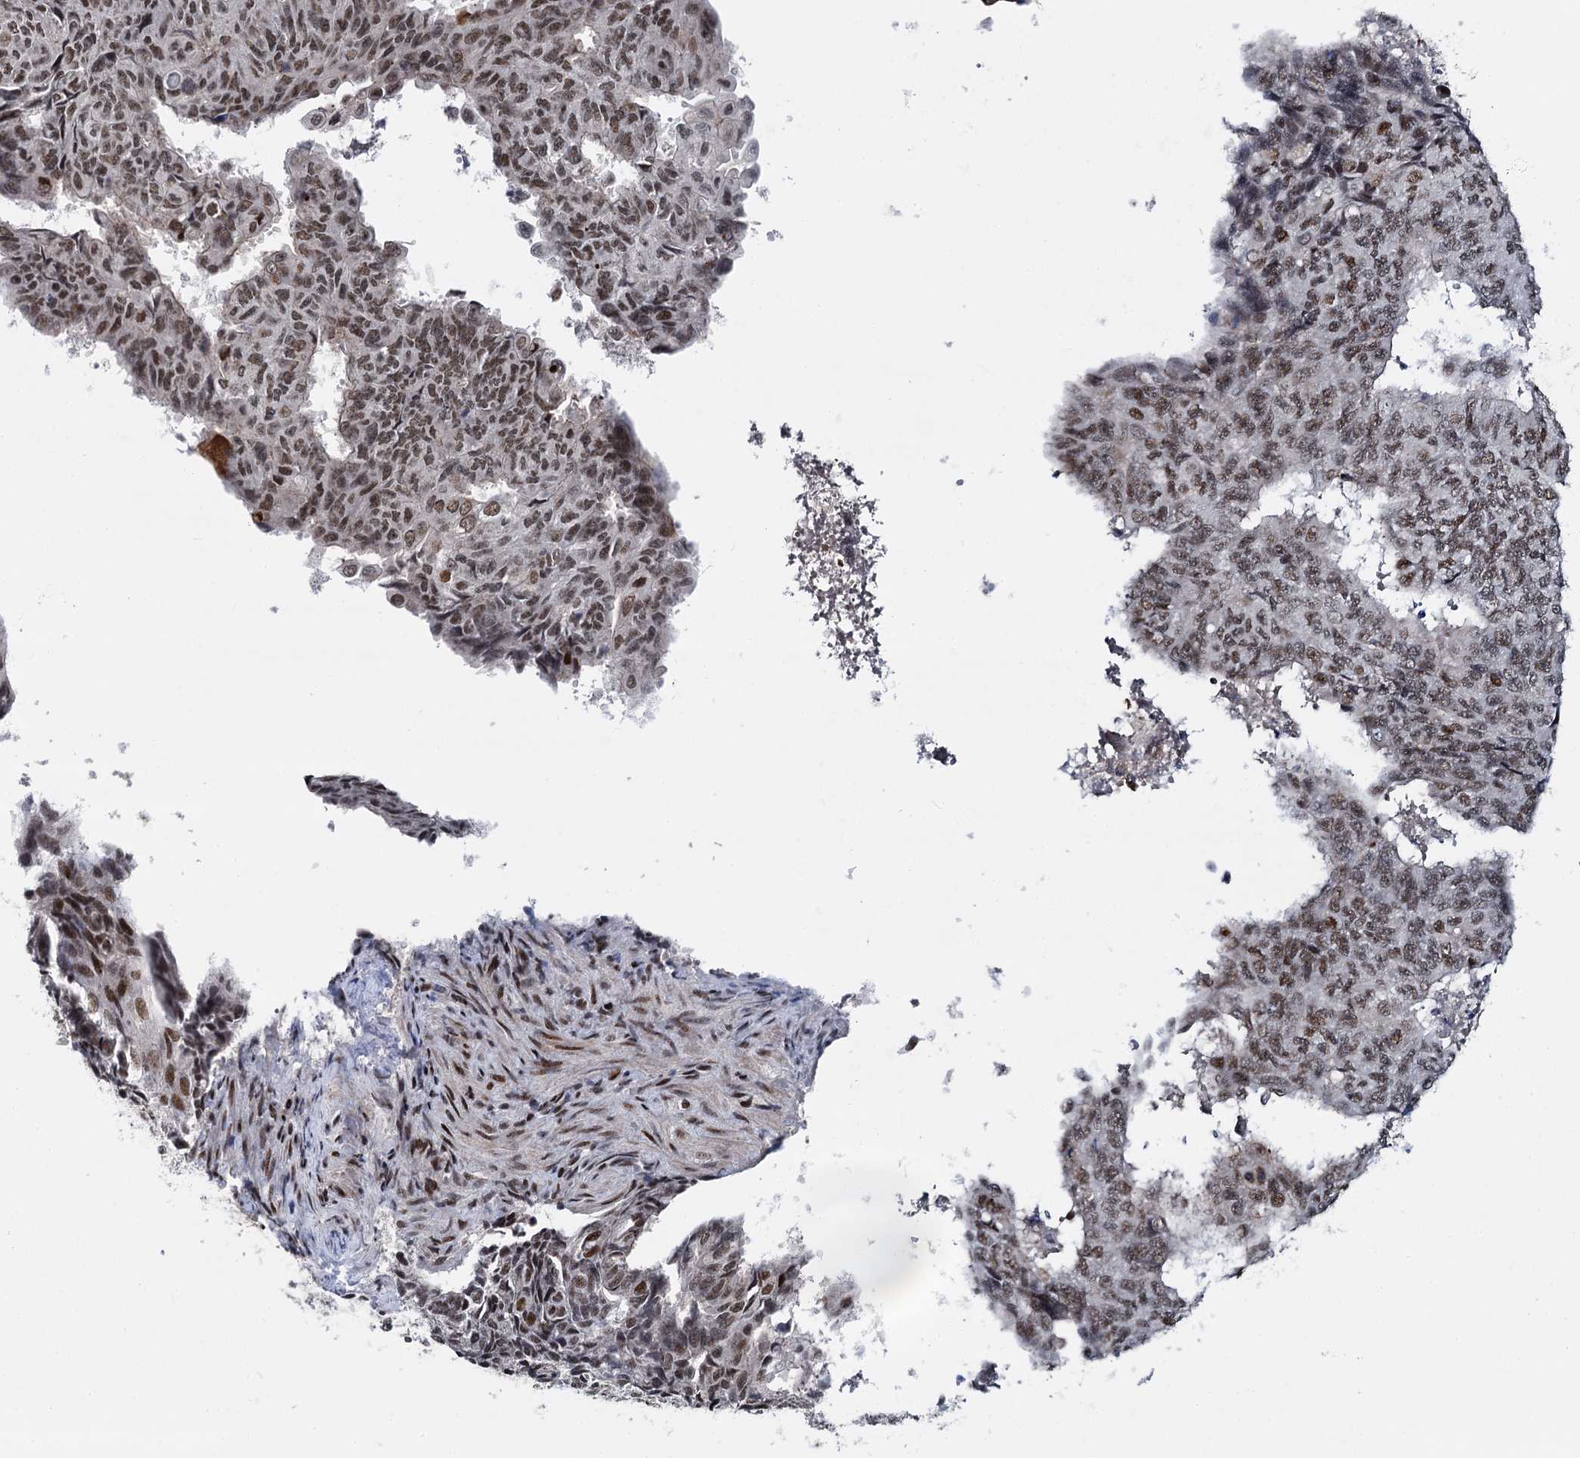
{"staining": {"intensity": "moderate", "quantity": ">75%", "location": "nuclear"}, "tissue": "endometrial cancer", "cell_type": "Tumor cells", "image_type": "cancer", "snomed": [{"axis": "morphology", "description": "Adenocarcinoma, NOS"}, {"axis": "topography", "description": "Endometrium"}], "caption": "This is an image of immunohistochemistry (IHC) staining of endometrial adenocarcinoma, which shows moderate positivity in the nuclear of tumor cells.", "gene": "RUFY2", "patient": {"sex": "female", "age": 32}}